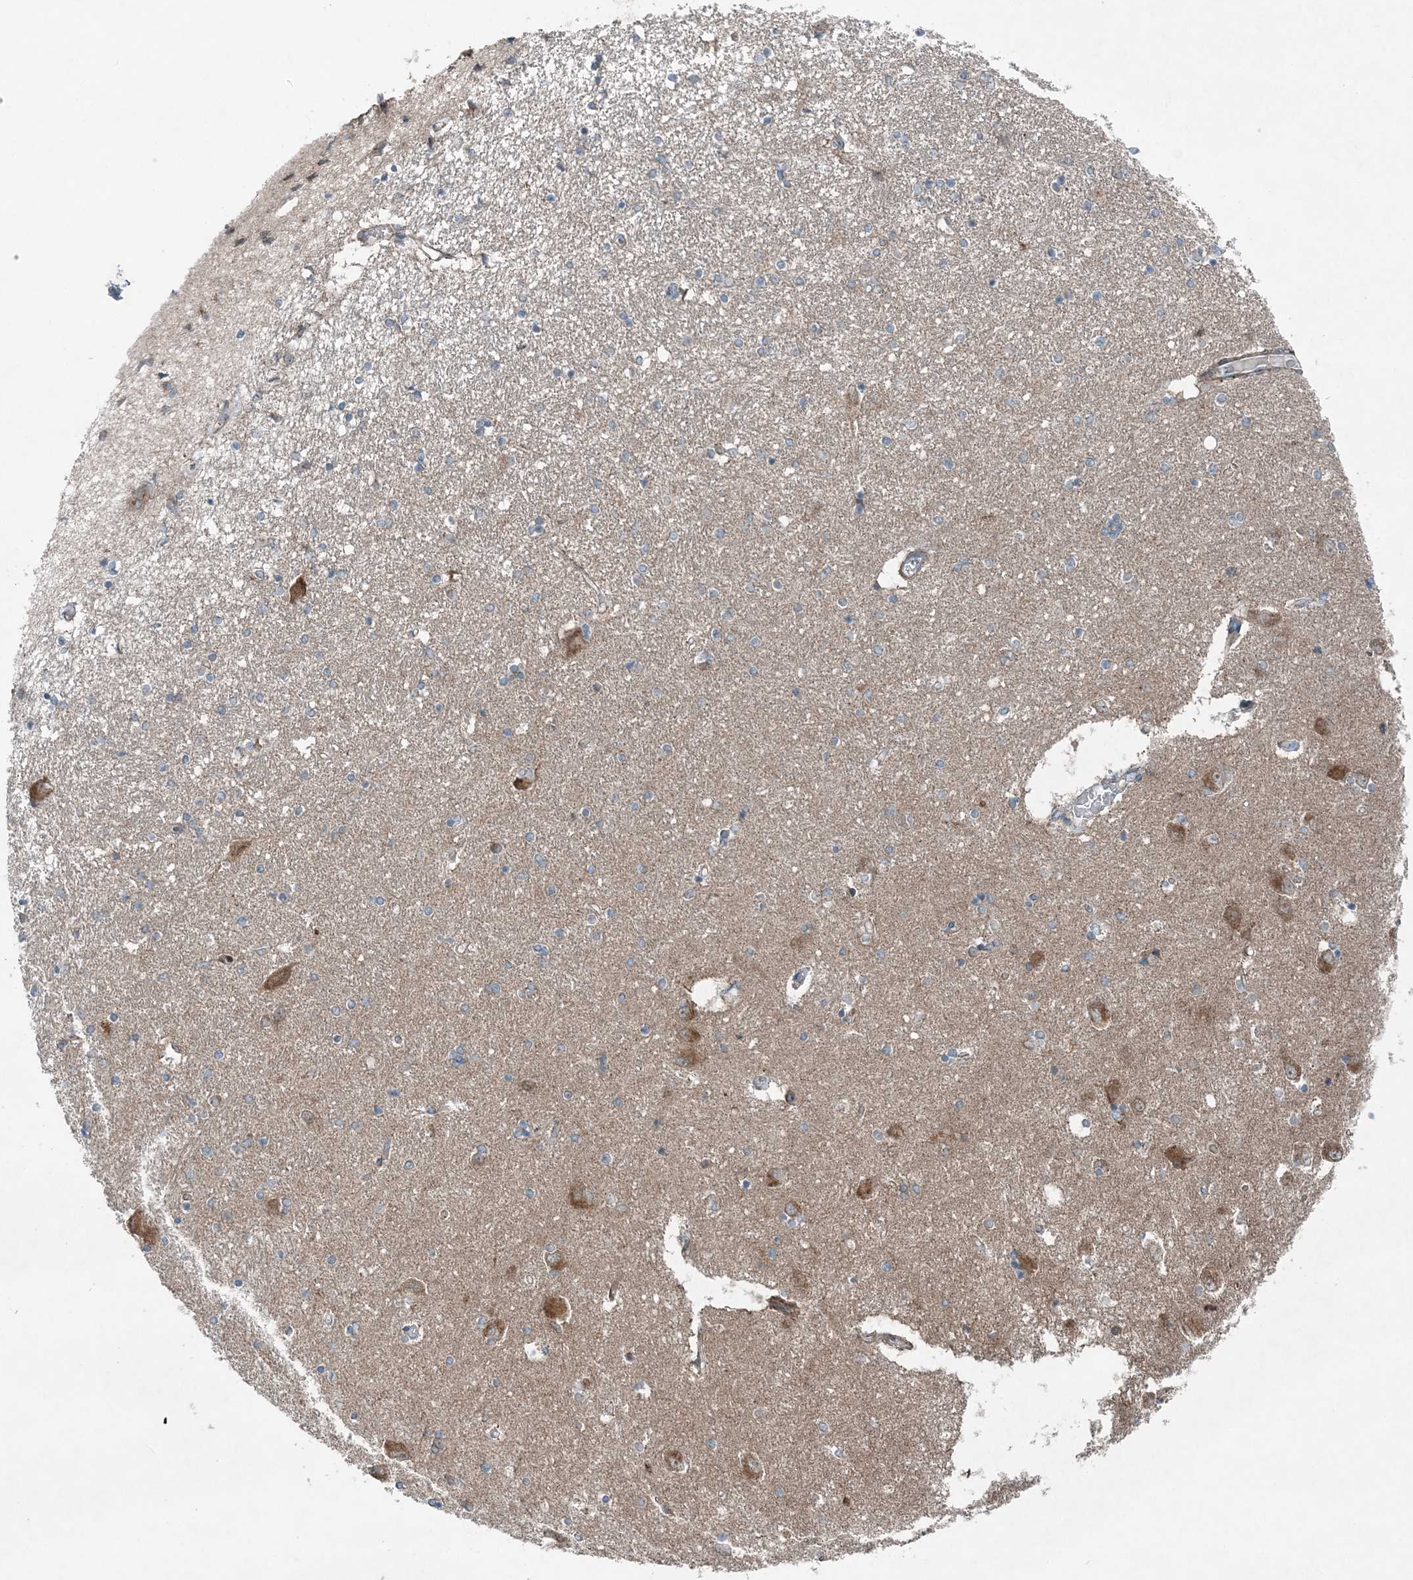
{"staining": {"intensity": "weak", "quantity": "<25%", "location": "cytoplasmic/membranous"}, "tissue": "hippocampus", "cell_type": "Glial cells", "image_type": "normal", "snomed": [{"axis": "morphology", "description": "Normal tissue, NOS"}, {"axis": "topography", "description": "Hippocampus"}], "caption": "Immunohistochemistry (IHC) histopathology image of normal hippocampus: human hippocampus stained with DAB reveals no significant protein staining in glial cells. Brightfield microscopy of immunohistochemistry stained with DAB (3,3'-diaminobenzidine) (brown) and hematoxylin (blue), captured at high magnification.", "gene": "GCC2", "patient": {"sex": "female", "age": 54}}